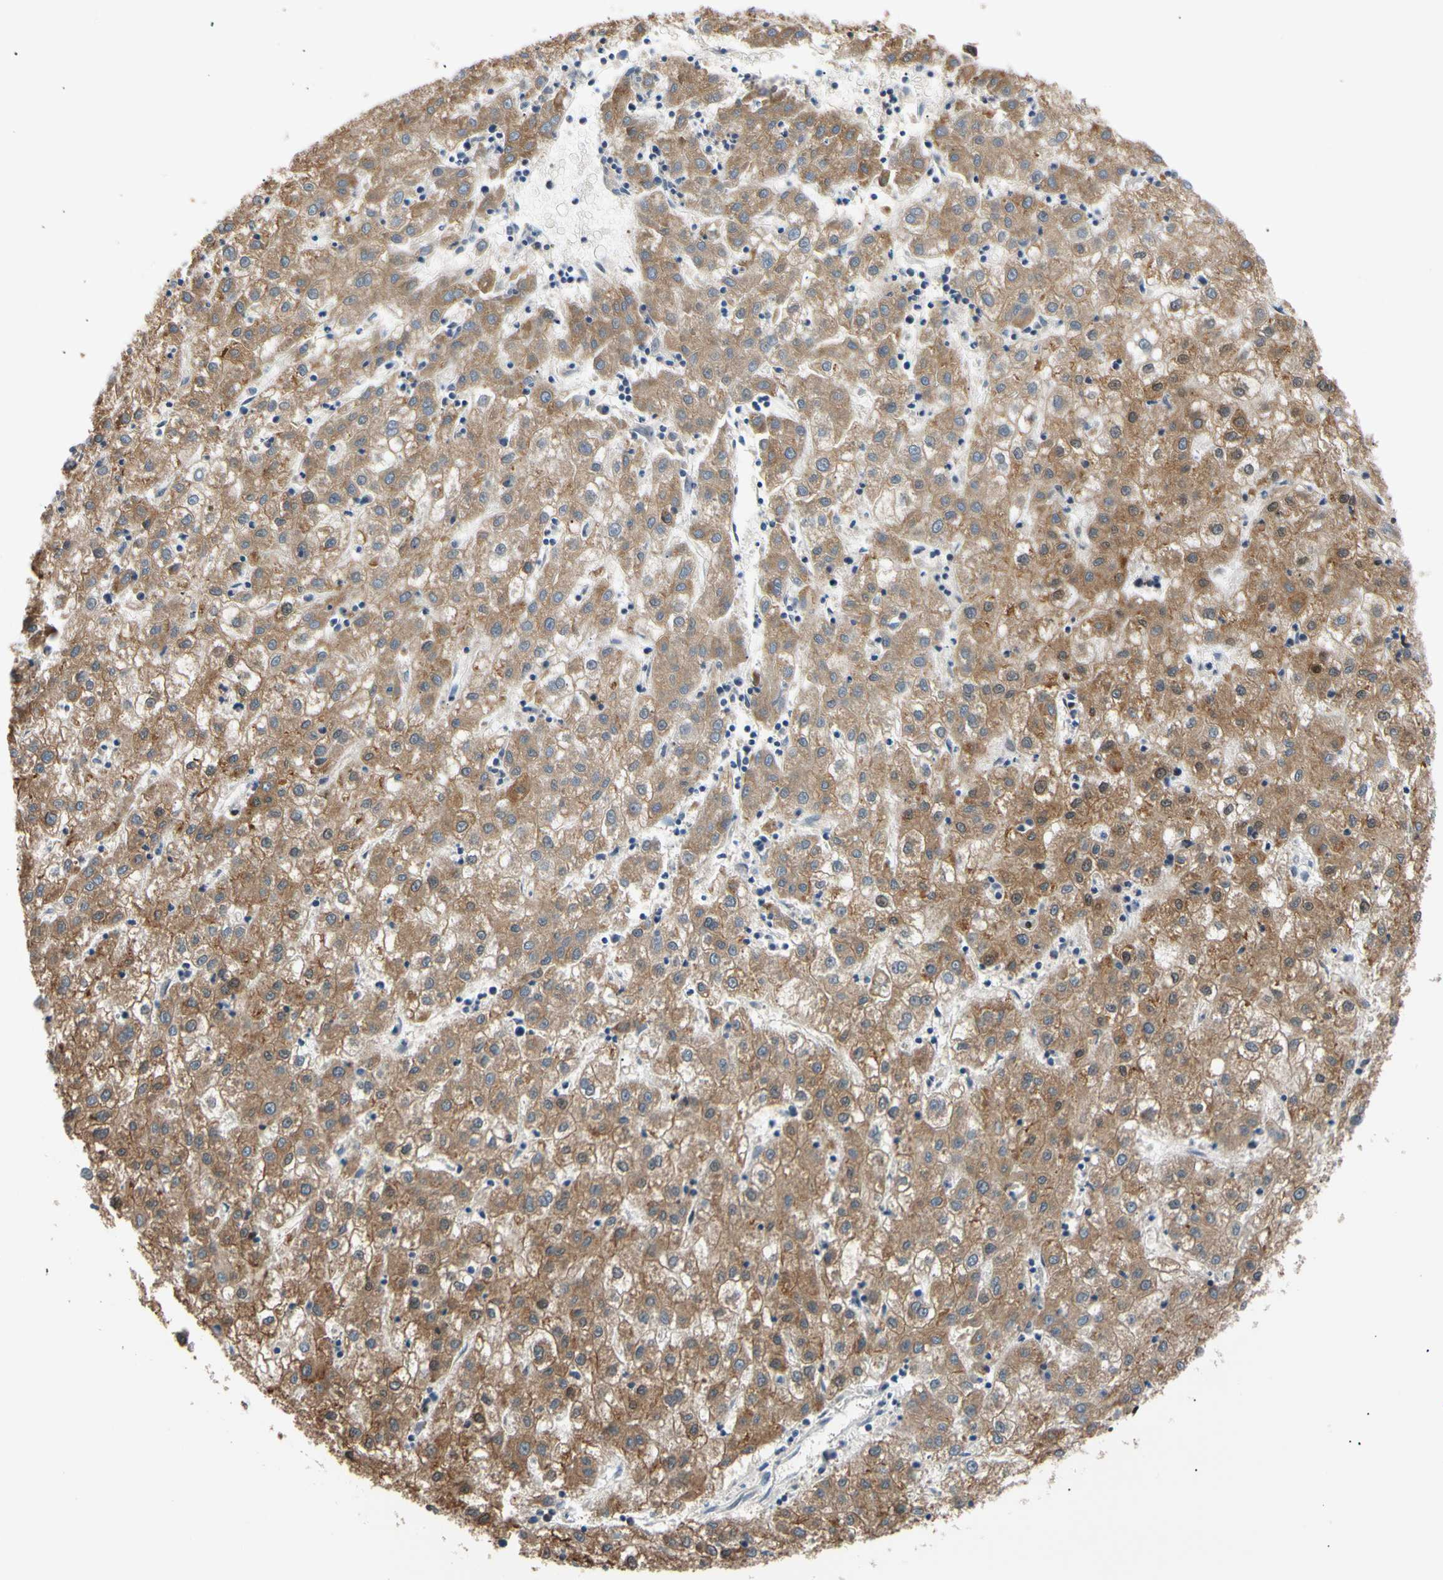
{"staining": {"intensity": "moderate", "quantity": ">75%", "location": "cytoplasmic/membranous"}, "tissue": "liver cancer", "cell_type": "Tumor cells", "image_type": "cancer", "snomed": [{"axis": "morphology", "description": "Carcinoma, Hepatocellular, NOS"}, {"axis": "topography", "description": "Liver"}], "caption": "Immunohistochemistry (IHC) staining of hepatocellular carcinoma (liver), which demonstrates medium levels of moderate cytoplasmic/membranous expression in about >75% of tumor cells indicating moderate cytoplasmic/membranous protein positivity. The staining was performed using DAB (brown) for protein detection and nuclei were counterstained in hematoxylin (blue).", "gene": "E2F1", "patient": {"sex": "male", "age": 72}}